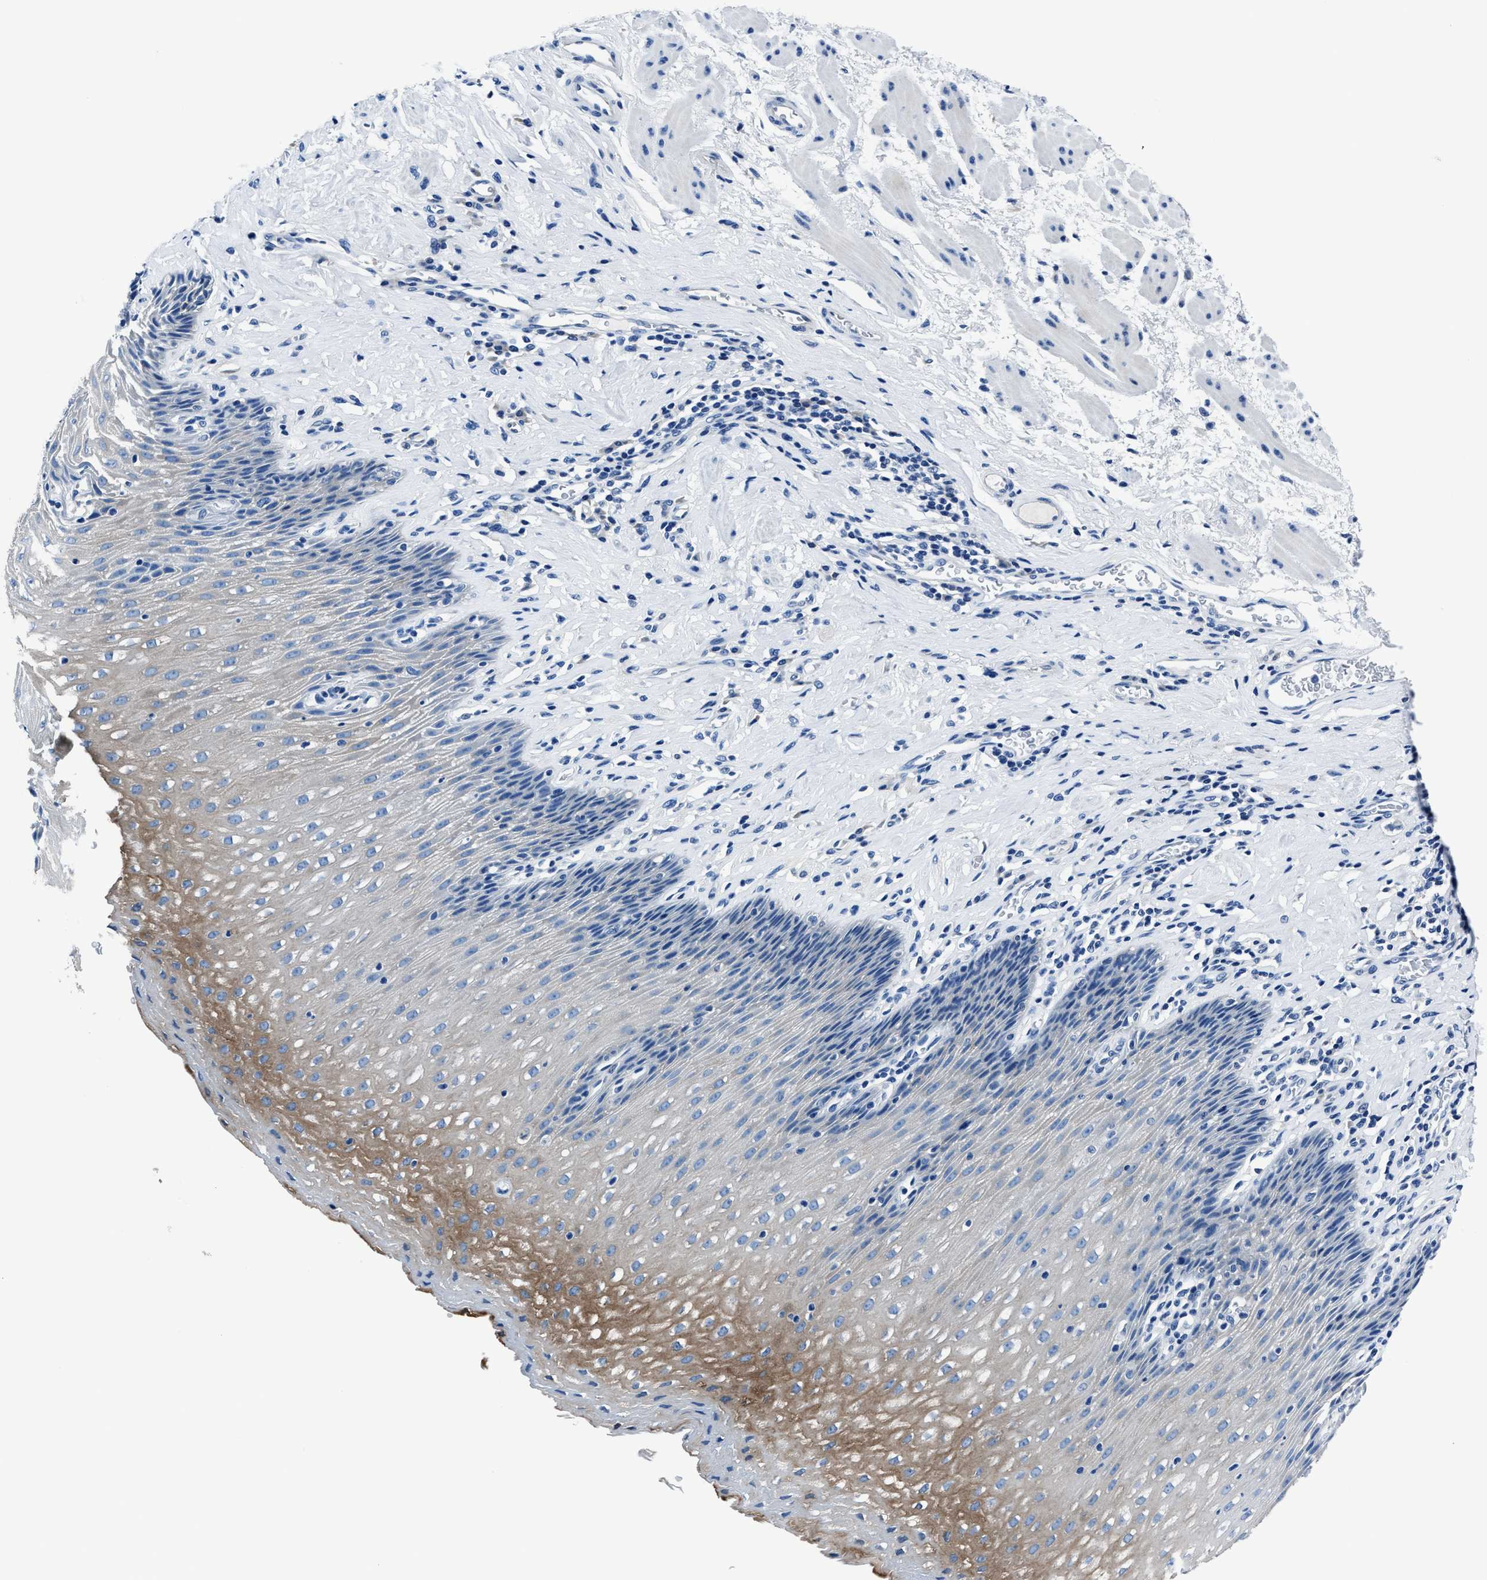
{"staining": {"intensity": "strong", "quantity": "<25%", "location": "cytoplasmic/membranous"}, "tissue": "esophagus", "cell_type": "Squamous epithelial cells", "image_type": "normal", "snomed": [{"axis": "morphology", "description": "Normal tissue, NOS"}, {"axis": "topography", "description": "Esophagus"}], "caption": "Normal esophagus displays strong cytoplasmic/membranous positivity in approximately <25% of squamous epithelial cells, visualized by immunohistochemistry. (Brightfield microscopy of DAB IHC at high magnification).", "gene": "LMO7", "patient": {"sex": "female", "age": 61}}